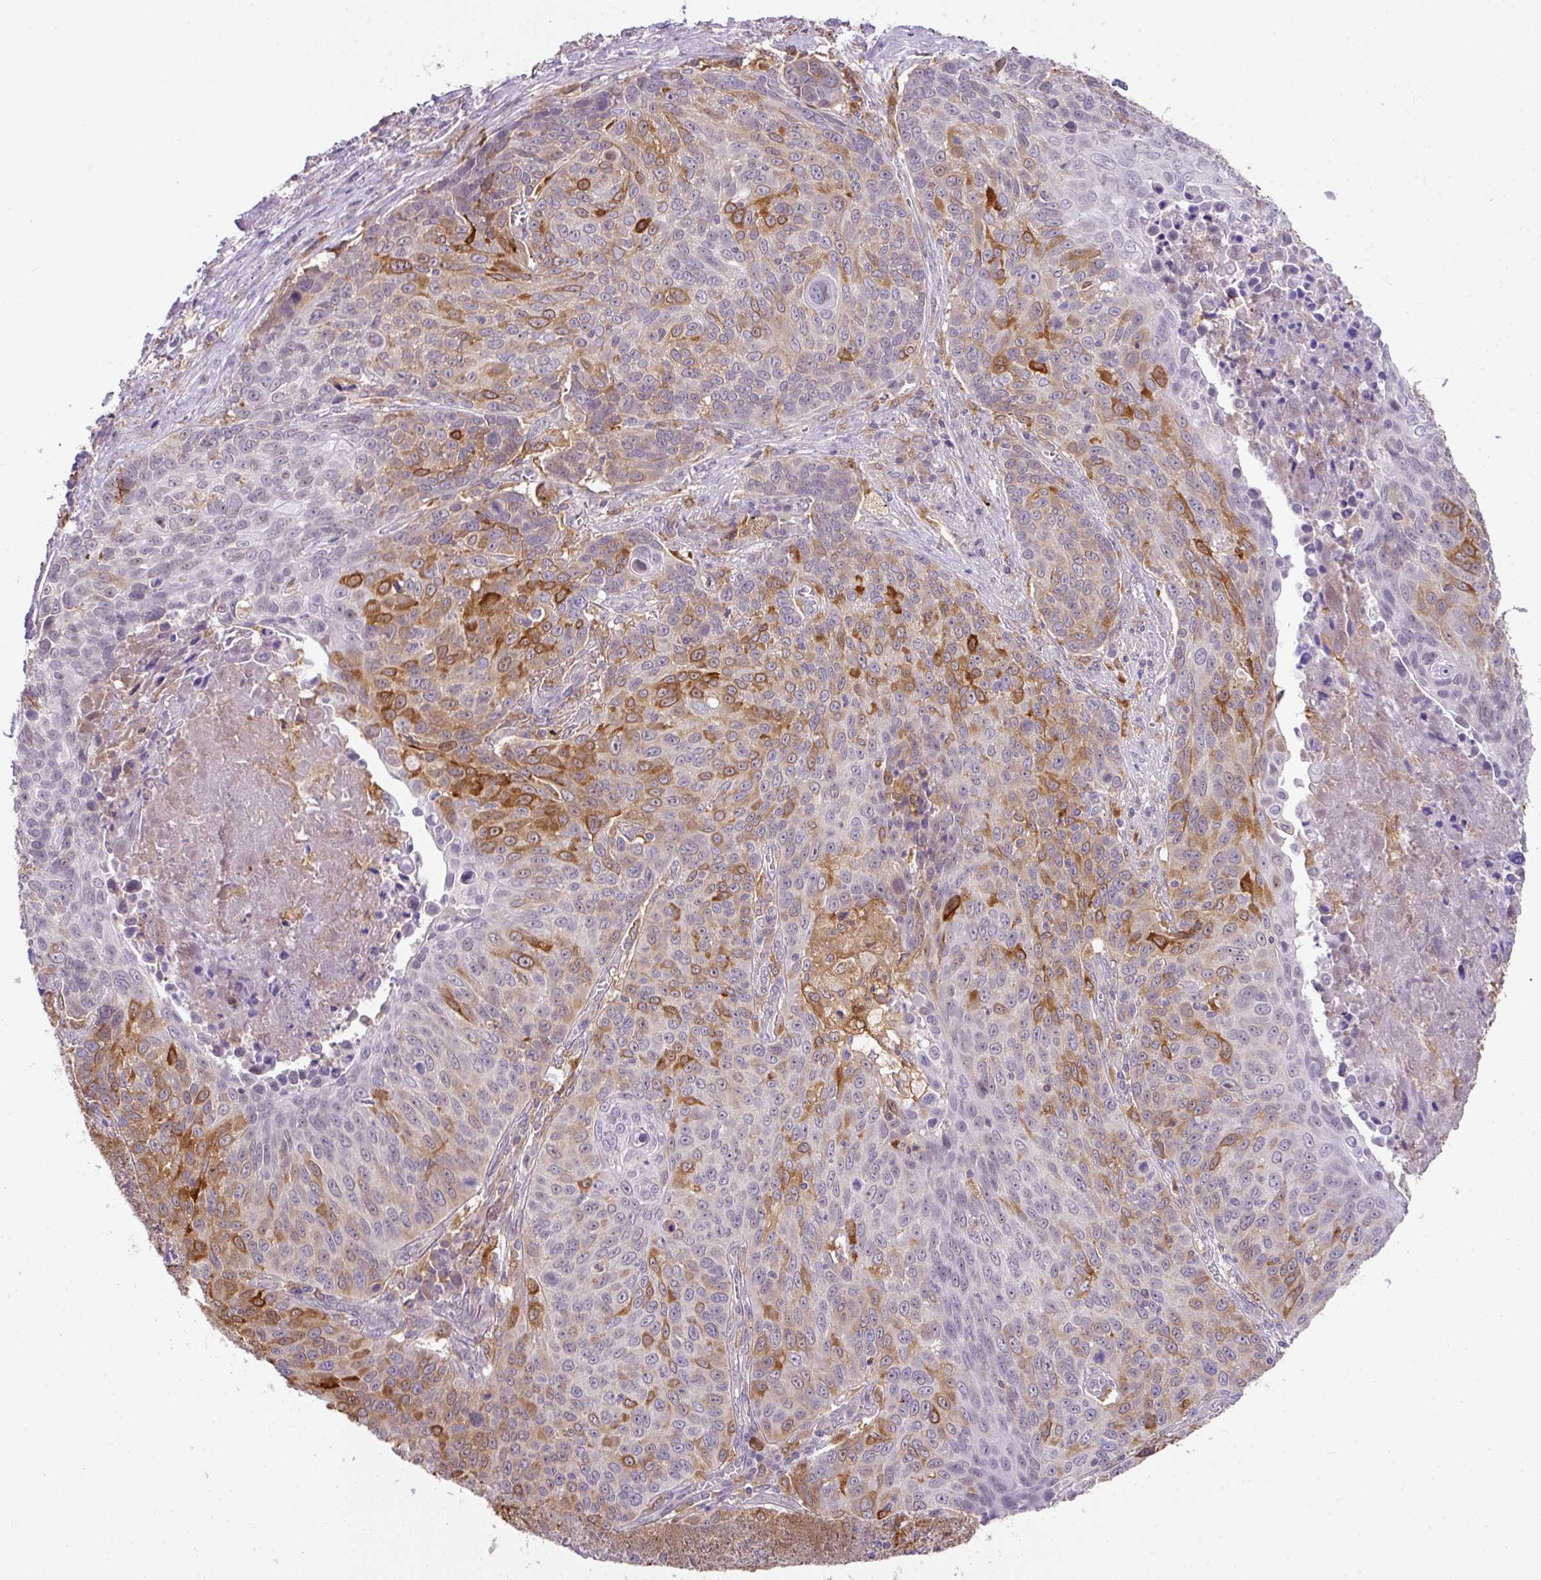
{"staining": {"intensity": "moderate", "quantity": "25%-75%", "location": "cytoplasmic/membranous"}, "tissue": "lung cancer", "cell_type": "Tumor cells", "image_type": "cancer", "snomed": [{"axis": "morphology", "description": "Squamous cell carcinoma, NOS"}, {"axis": "topography", "description": "Lung"}], "caption": "Lung cancer (squamous cell carcinoma) stained with immunohistochemistry exhibits moderate cytoplasmic/membranous positivity in approximately 25%-75% of tumor cells.", "gene": "GCNT7", "patient": {"sex": "male", "age": 78}}